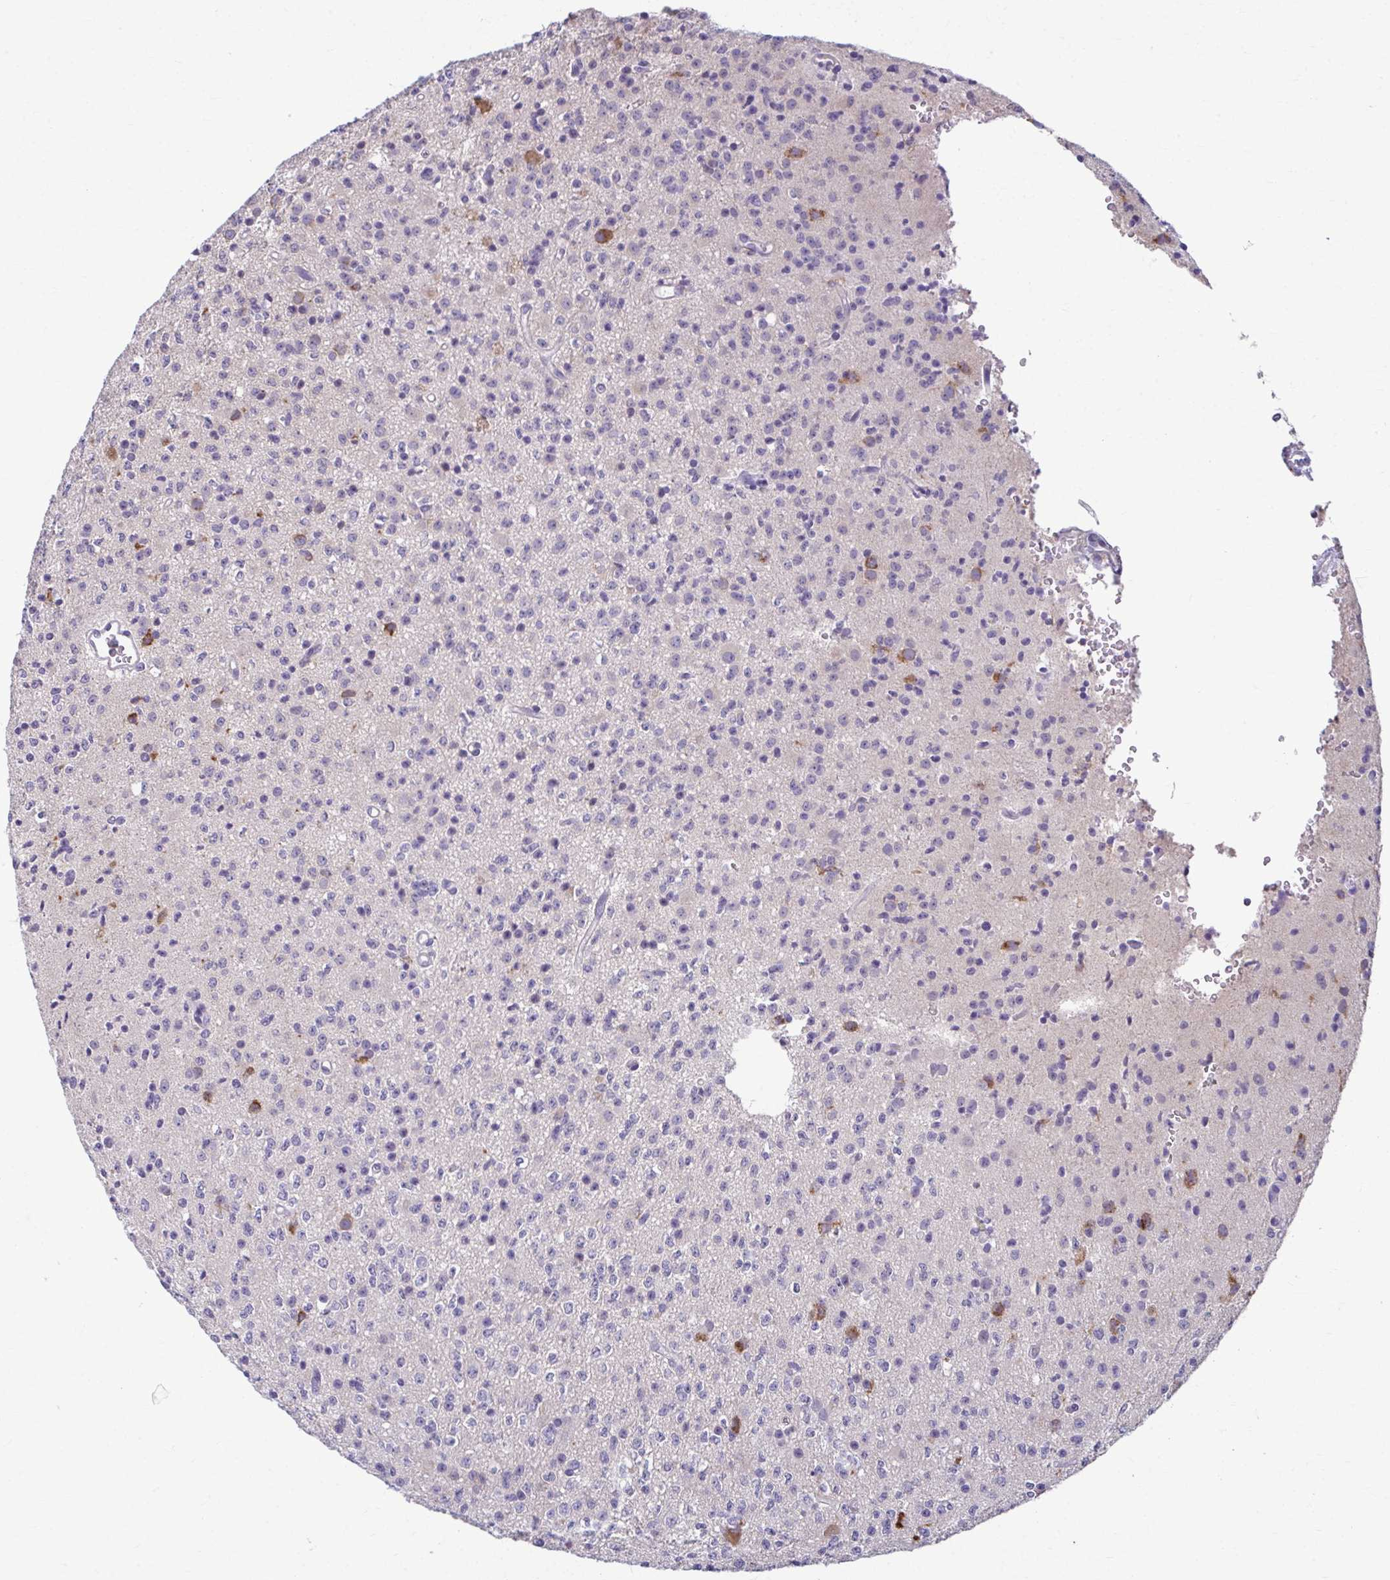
{"staining": {"intensity": "negative", "quantity": "none", "location": "none"}, "tissue": "glioma", "cell_type": "Tumor cells", "image_type": "cancer", "snomed": [{"axis": "morphology", "description": "Glioma, malignant, High grade"}, {"axis": "topography", "description": "Brain"}], "caption": "An image of malignant glioma (high-grade) stained for a protein demonstrates no brown staining in tumor cells.", "gene": "SERPINI1", "patient": {"sex": "male", "age": 36}}